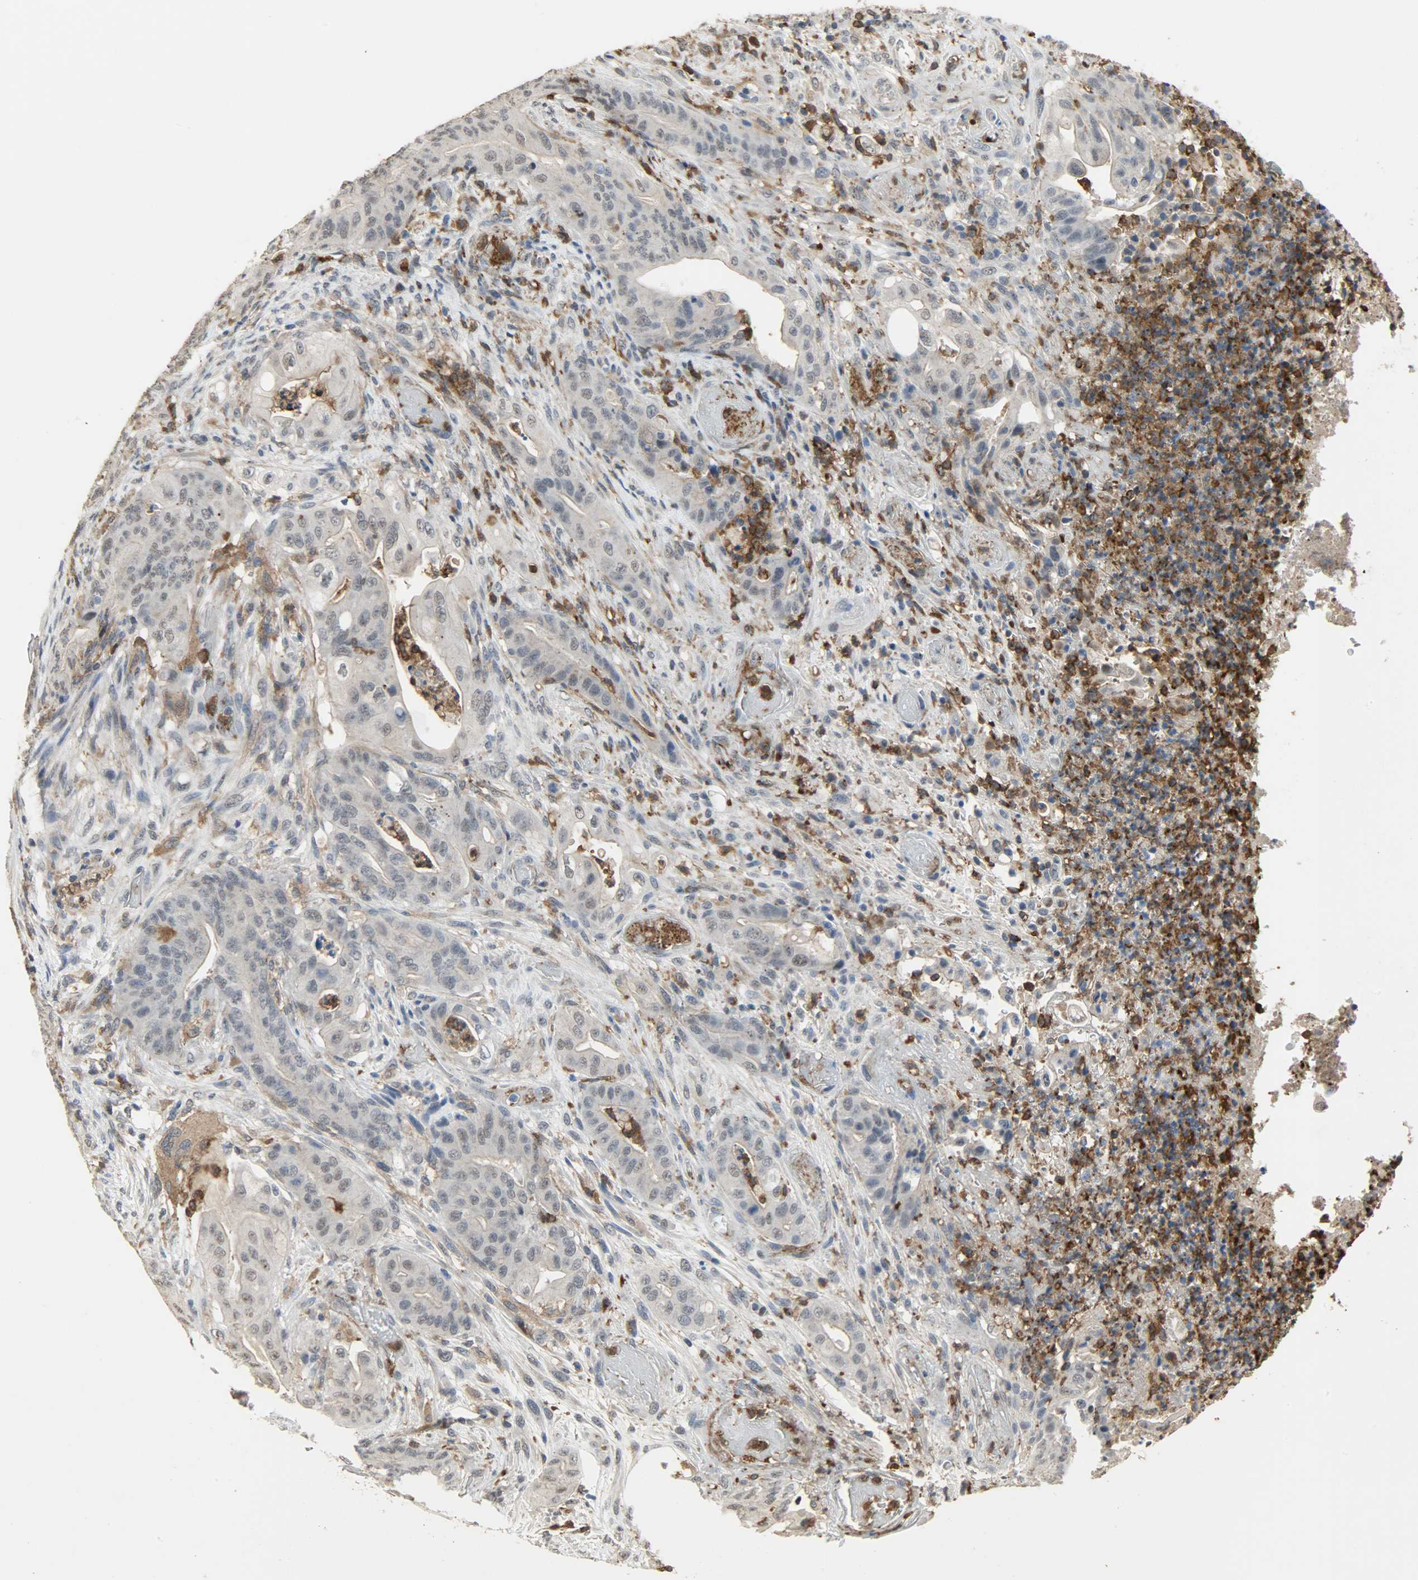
{"staining": {"intensity": "negative", "quantity": "none", "location": "none"}, "tissue": "stomach cancer", "cell_type": "Tumor cells", "image_type": "cancer", "snomed": [{"axis": "morphology", "description": "Adenocarcinoma, NOS"}, {"axis": "topography", "description": "Stomach"}], "caption": "IHC micrograph of neoplastic tissue: human adenocarcinoma (stomach) stained with DAB demonstrates no significant protein positivity in tumor cells.", "gene": "SKAP2", "patient": {"sex": "female", "age": 73}}